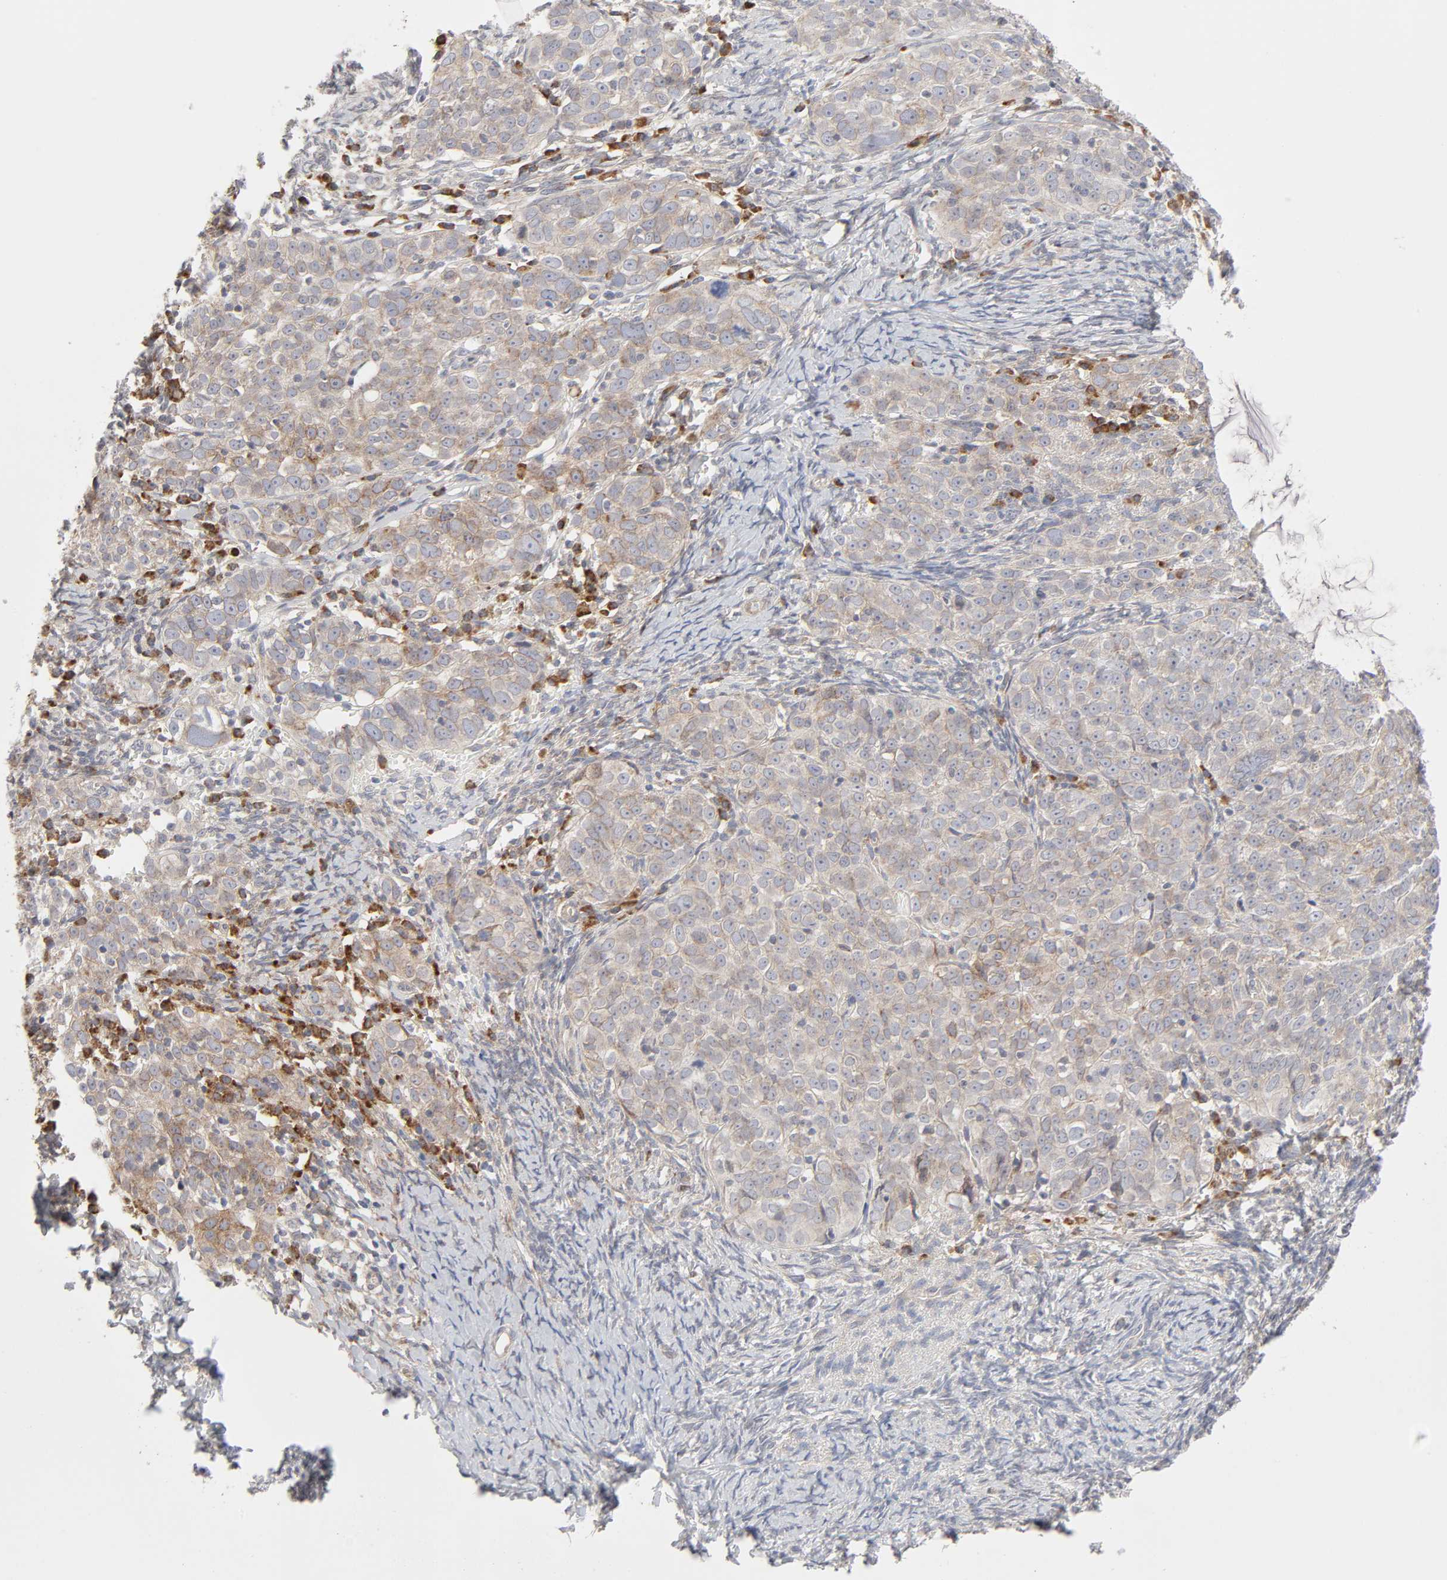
{"staining": {"intensity": "weak", "quantity": ">75%", "location": "cytoplasmic/membranous"}, "tissue": "ovarian cancer", "cell_type": "Tumor cells", "image_type": "cancer", "snomed": [{"axis": "morphology", "description": "Normal tissue, NOS"}, {"axis": "morphology", "description": "Cystadenocarcinoma, serous, NOS"}, {"axis": "topography", "description": "Ovary"}], "caption": "Brown immunohistochemical staining in human serous cystadenocarcinoma (ovarian) exhibits weak cytoplasmic/membranous expression in approximately >75% of tumor cells. (DAB = brown stain, brightfield microscopy at high magnification).", "gene": "IL4R", "patient": {"sex": "female", "age": 62}}